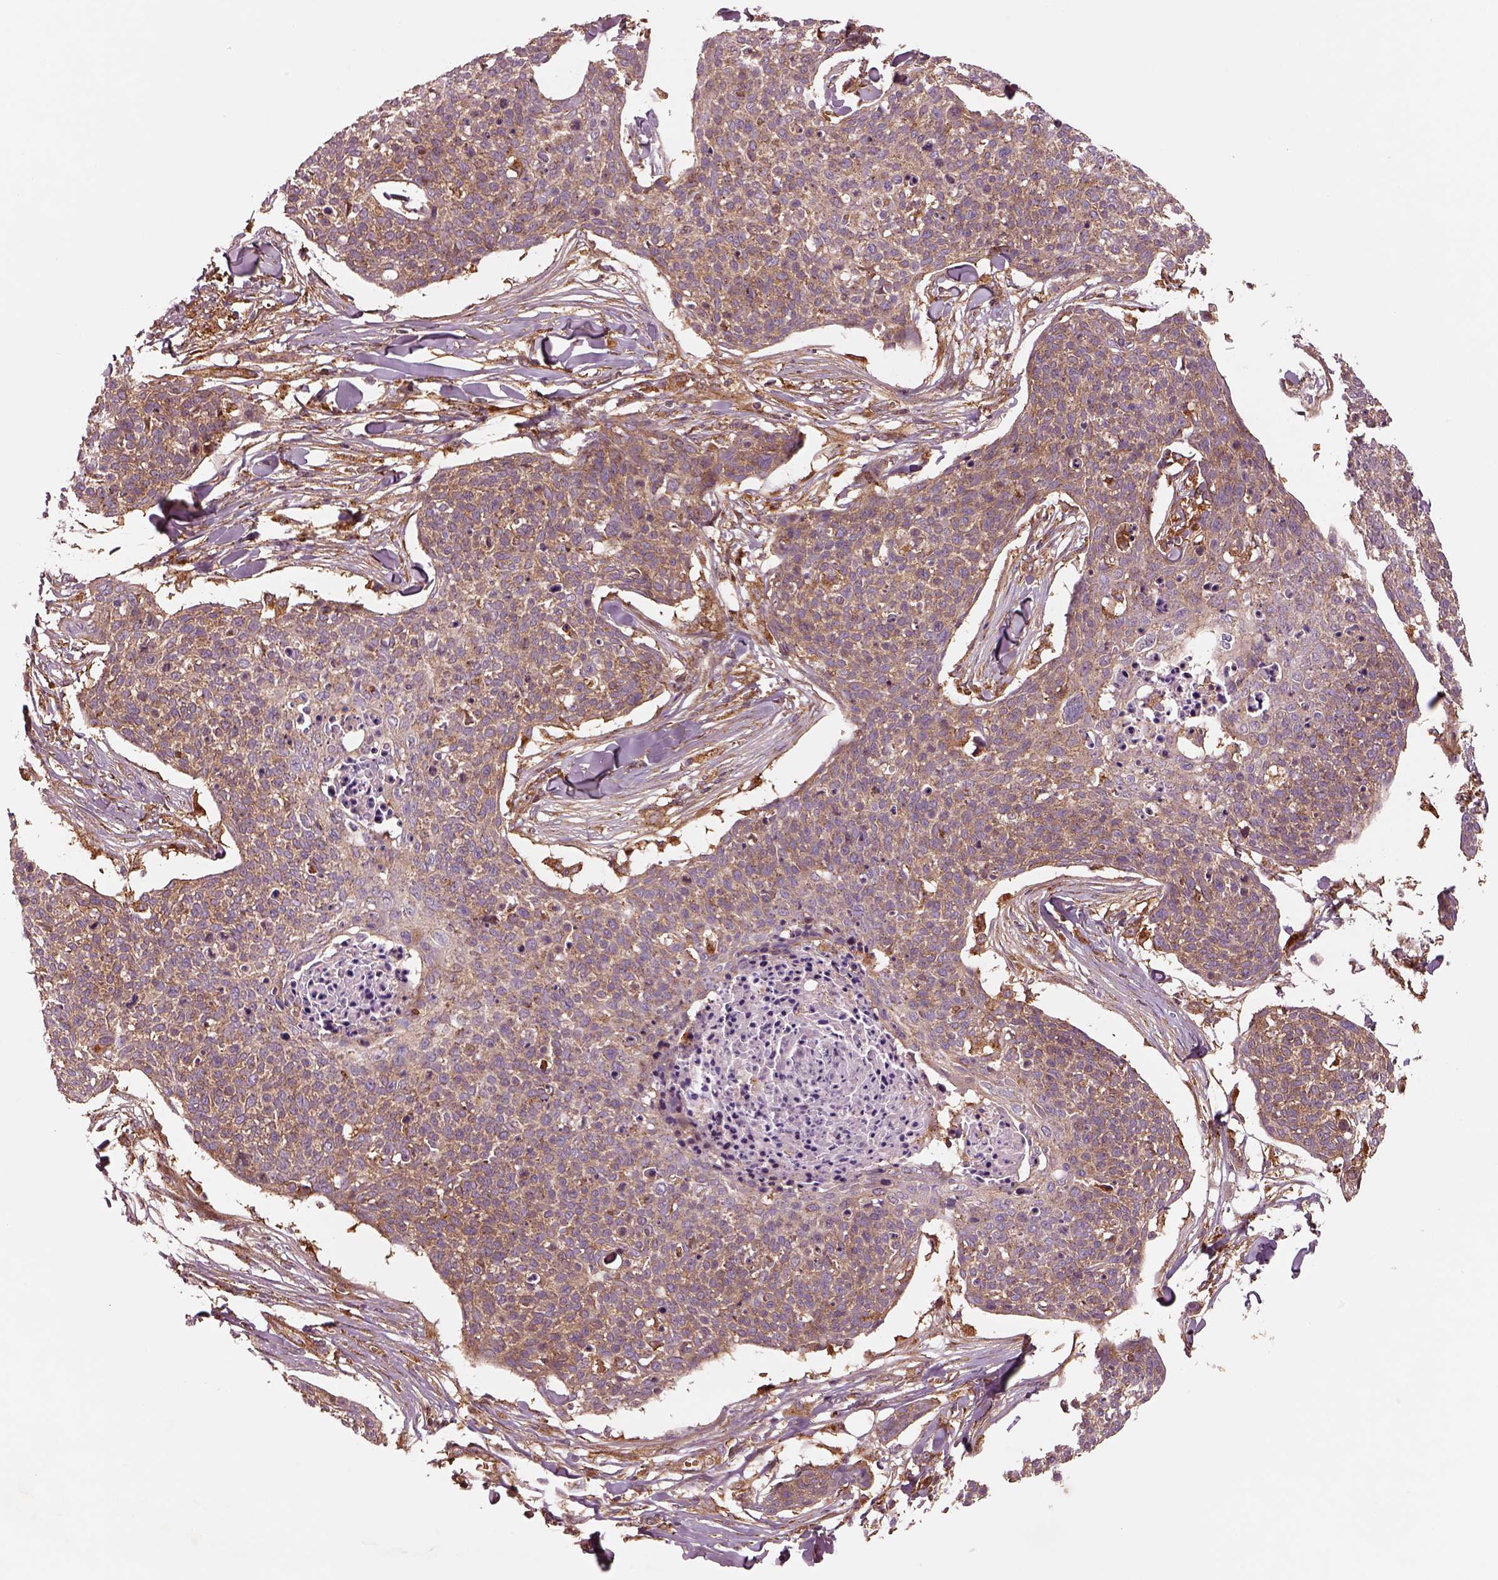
{"staining": {"intensity": "moderate", "quantity": "<25%", "location": "cytoplasmic/membranous"}, "tissue": "skin cancer", "cell_type": "Tumor cells", "image_type": "cancer", "snomed": [{"axis": "morphology", "description": "Squamous cell carcinoma, NOS"}, {"axis": "topography", "description": "Skin"}, {"axis": "topography", "description": "Vulva"}], "caption": "Immunohistochemical staining of skin squamous cell carcinoma displays low levels of moderate cytoplasmic/membranous expression in approximately <25% of tumor cells.", "gene": "WASHC2A", "patient": {"sex": "female", "age": 75}}